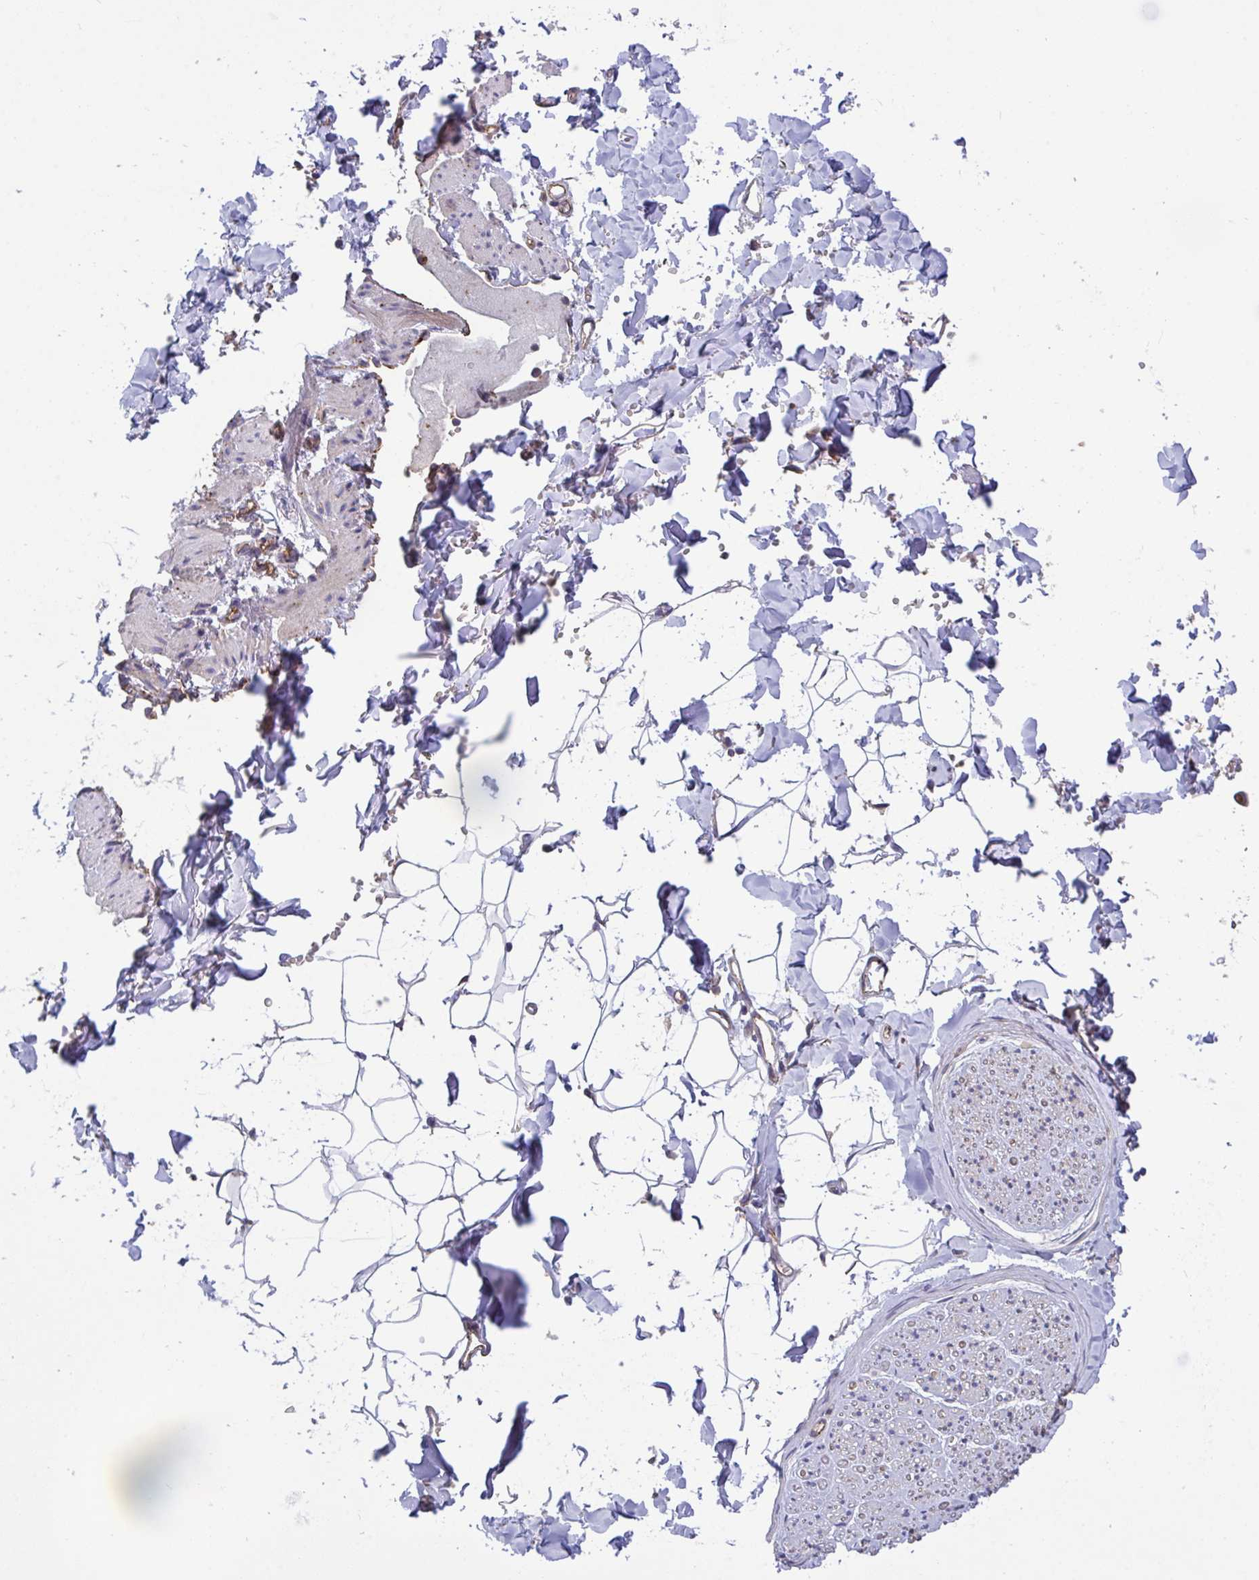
{"staining": {"intensity": "negative", "quantity": "none", "location": "none"}, "tissue": "adipose tissue", "cell_type": "Adipocytes", "image_type": "normal", "snomed": [{"axis": "morphology", "description": "Normal tissue, NOS"}, {"axis": "topography", "description": "Cartilage tissue"}, {"axis": "topography", "description": "Bronchus"}, {"axis": "topography", "description": "Peripheral nerve tissue"}], "caption": "Immunohistochemistry micrograph of normal human adipose tissue stained for a protein (brown), which displays no expression in adipocytes. (DAB IHC visualized using brightfield microscopy, high magnification).", "gene": "C4orf36", "patient": {"sex": "female", "age": 59}}